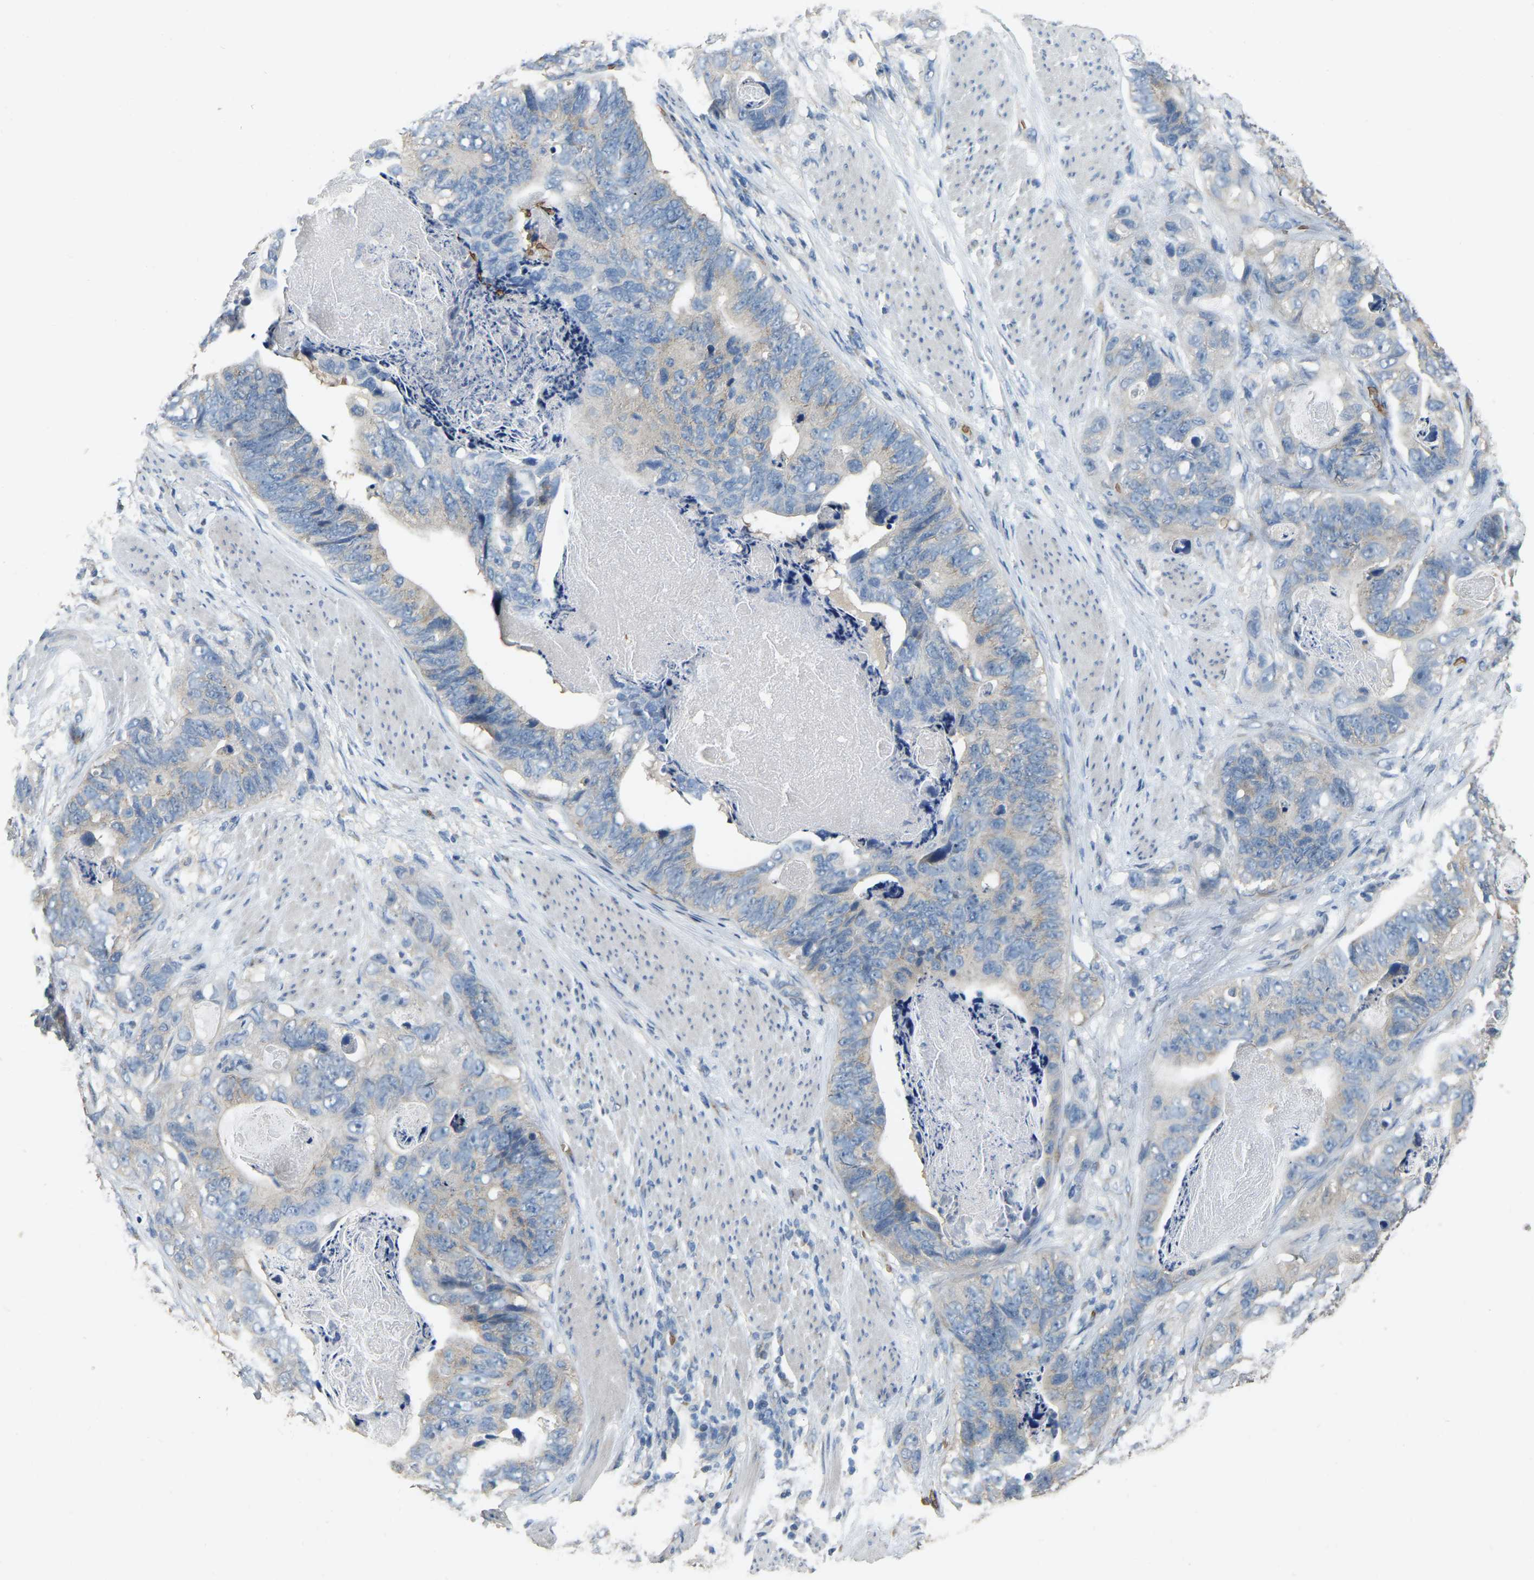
{"staining": {"intensity": "weak", "quantity": "<25%", "location": "cytoplasmic/membranous"}, "tissue": "stomach cancer", "cell_type": "Tumor cells", "image_type": "cancer", "snomed": [{"axis": "morphology", "description": "Adenocarcinoma, NOS"}, {"axis": "topography", "description": "Stomach"}], "caption": "Adenocarcinoma (stomach) stained for a protein using immunohistochemistry exhibits no staining tumor cells.", "gene": "CFAP298", "patient": {"sex": "female", "age": 89}}